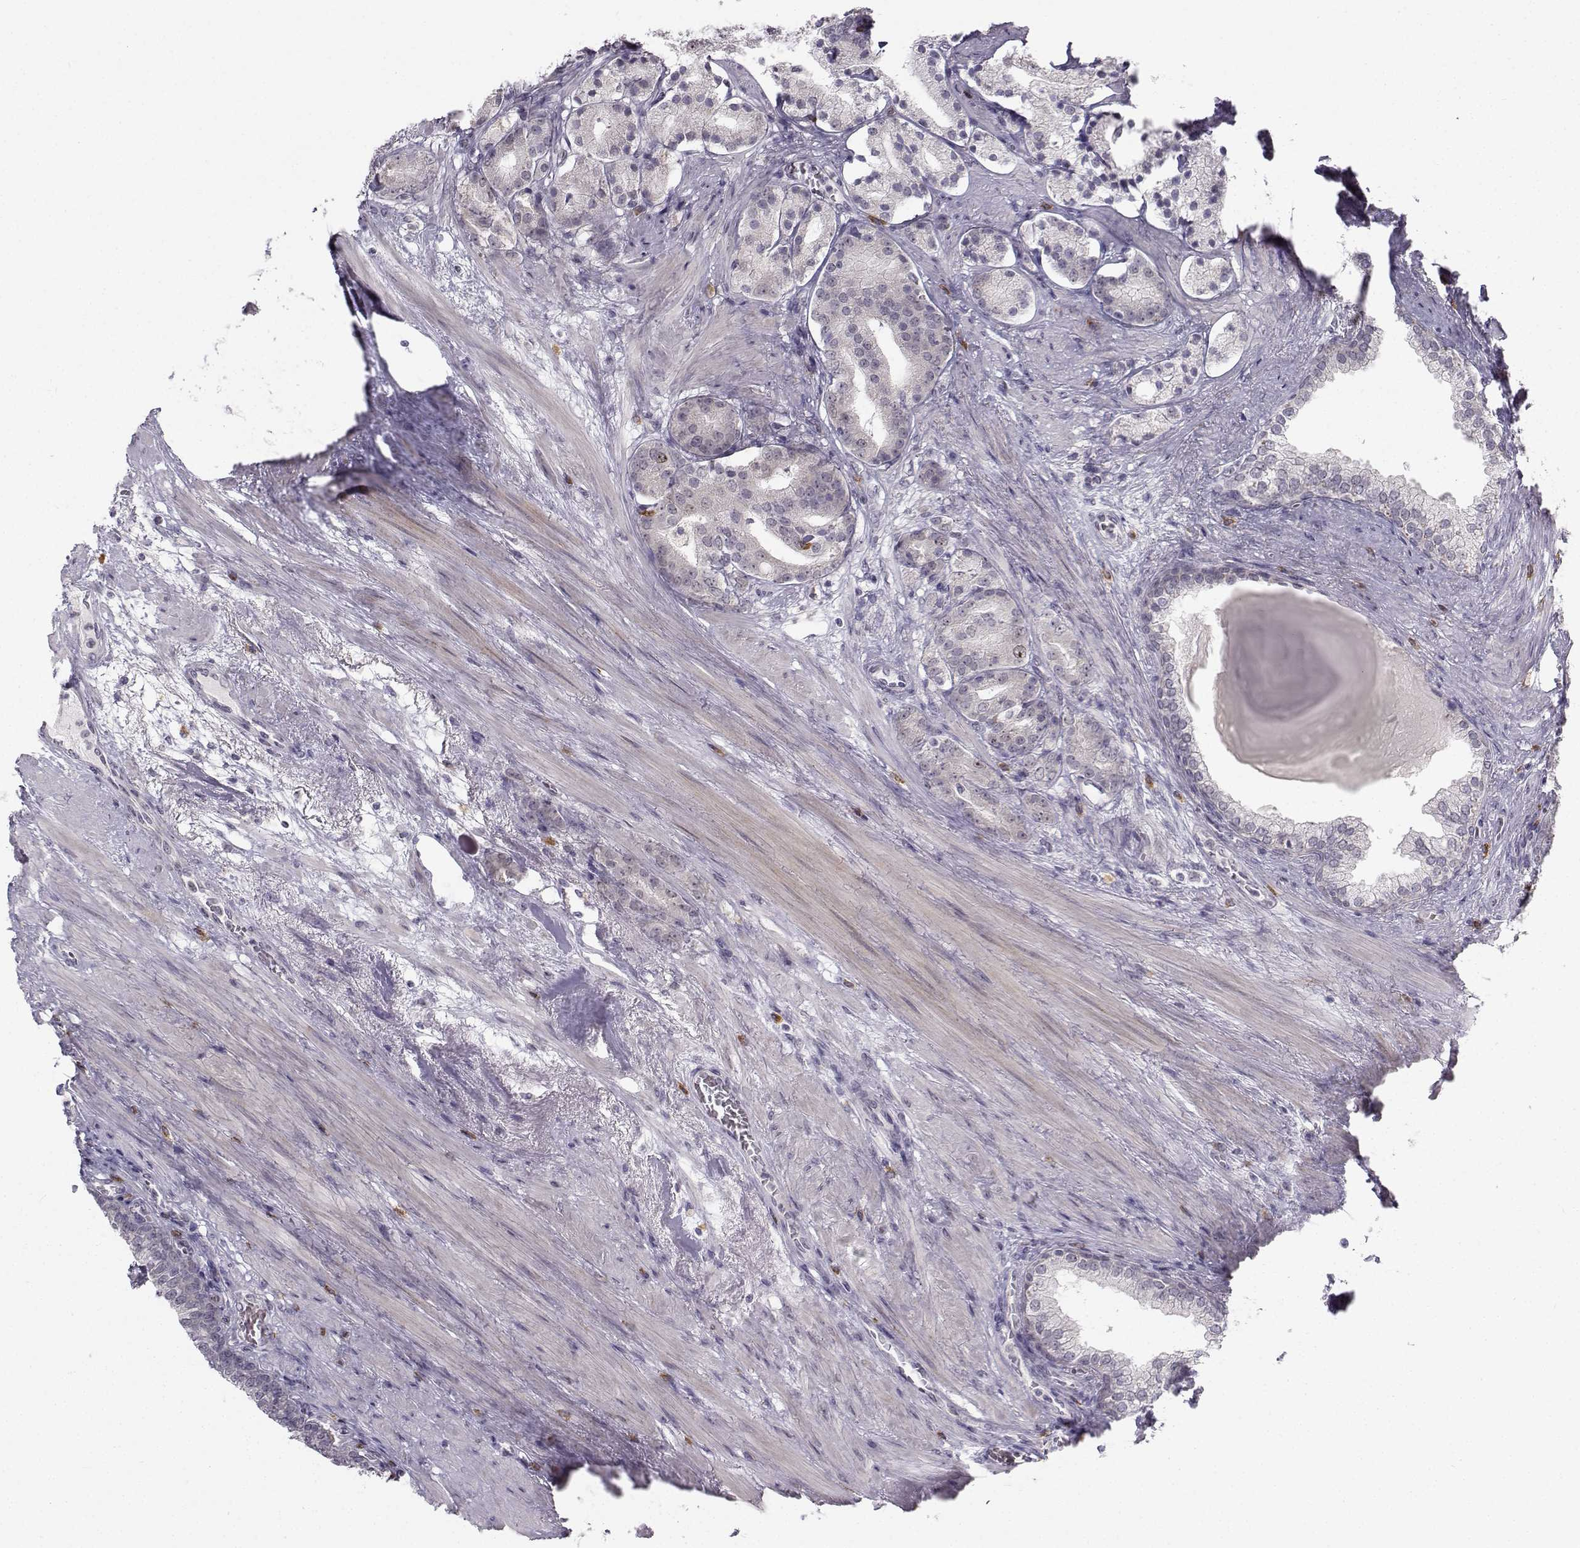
{"staining": {"intensity": "negative", "quantity": "none", "location": "none"}, "tissue": "prostate cancer", "cell_type": "Tumor cells", "image_type": "cancer", "snomed": [{"axis": "morphology", "description": "Adenocarcinoma, NOS"}, {"axis": "topography", "description": "Prostate"}], "caption": "Tumor cells show no significant protein positivity in prostate adenocarcinoma.", "gene": "LRP8", "patient": {"sex": "male", "age": 69}}